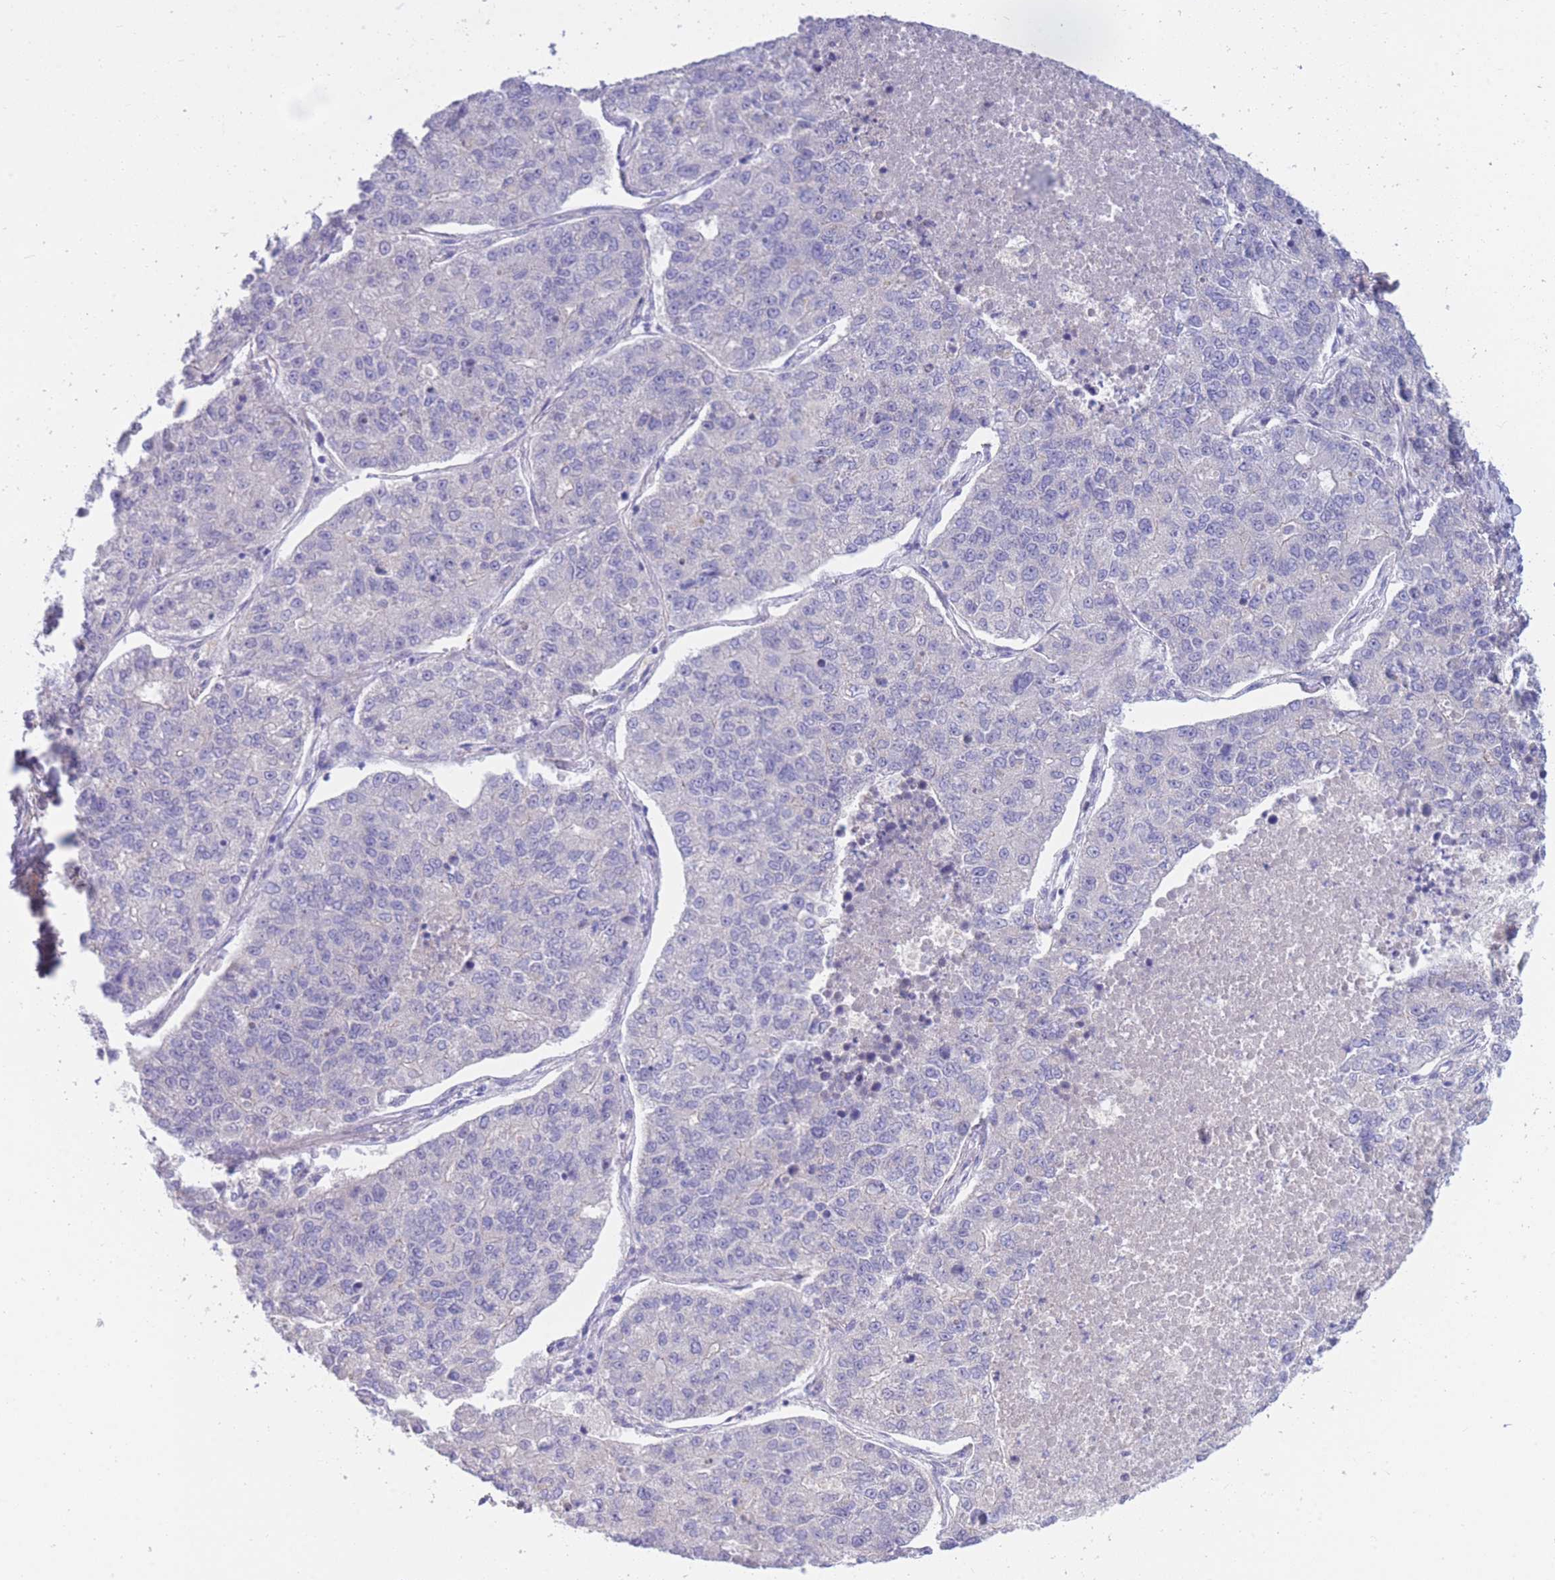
{"staining": {"intensity": "negative", "quantity": "none", "location": "none"}, "tissue": "lung cancer", "cell_type": "Tumor cells", "image_type": "cancer", "snomed": [{"axis": "morphology", "description": "Adenocarcinoma, NOS"}, {"axis": "topography", "description": "Lung"}], "caption": "Immunohistochemistry (IHC) micrograph of neoplastic tissue: human lung cancer stained with DAB (3,3'-diaminobenzidine) exhibits no significant protein expression in tumor cells.", "gene": "PCDHB3", "patient": {"sex": "male", "age": 49}}